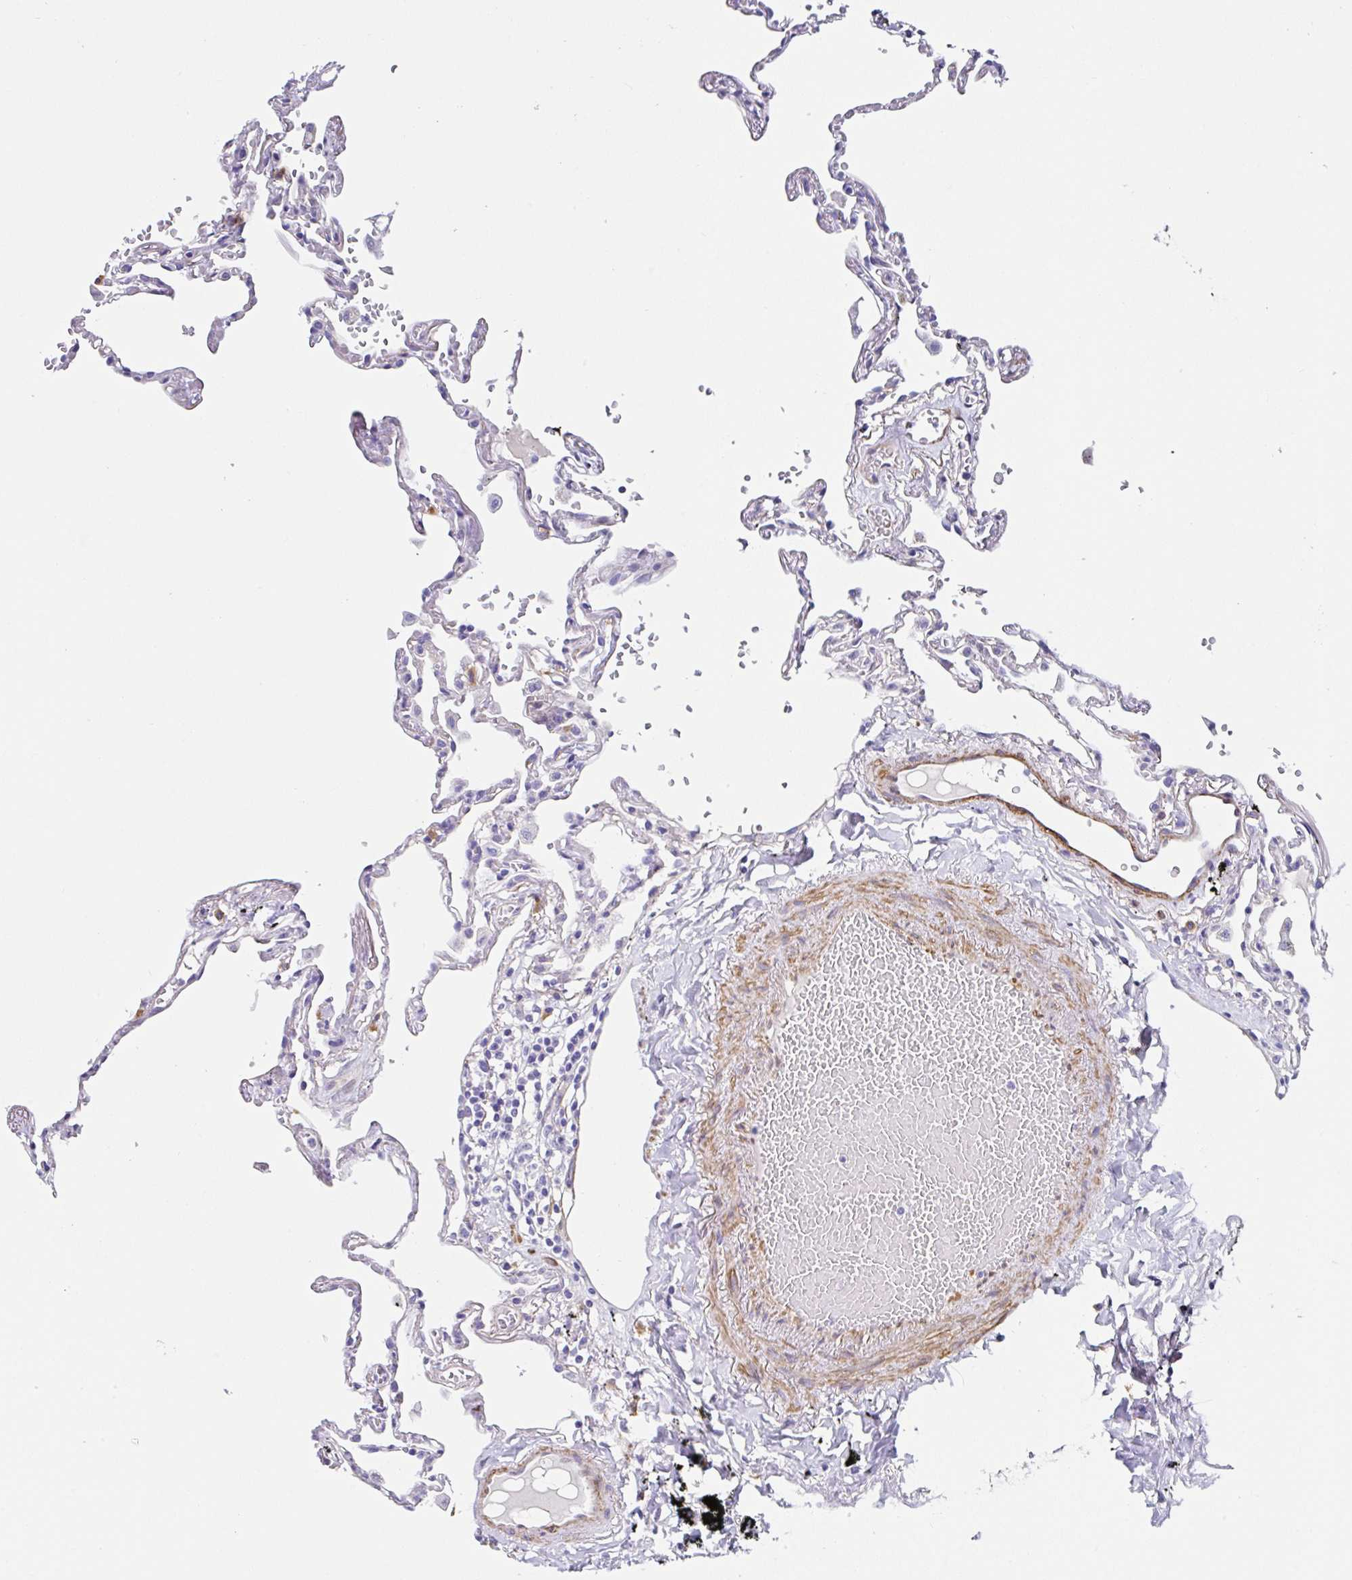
{"staining": {"intensity": "negative", "quantity": "none", "location": "none"}, "tissue": "lung", "cell_type": "Alveolar cells", "image_type": "normal", "snomed": [{"axis": "morphology", "description": "Normal tissue, NOS"}, {"axis": "topography", "description": "Lung"}], "caption": "Immunohistochemistry micrograph of normal lung stained for a protein (brown), which exhibits no staining in alveolar cells.", "gene": "PPFIA4", "patient": {"sex": "female", "age": 67}}